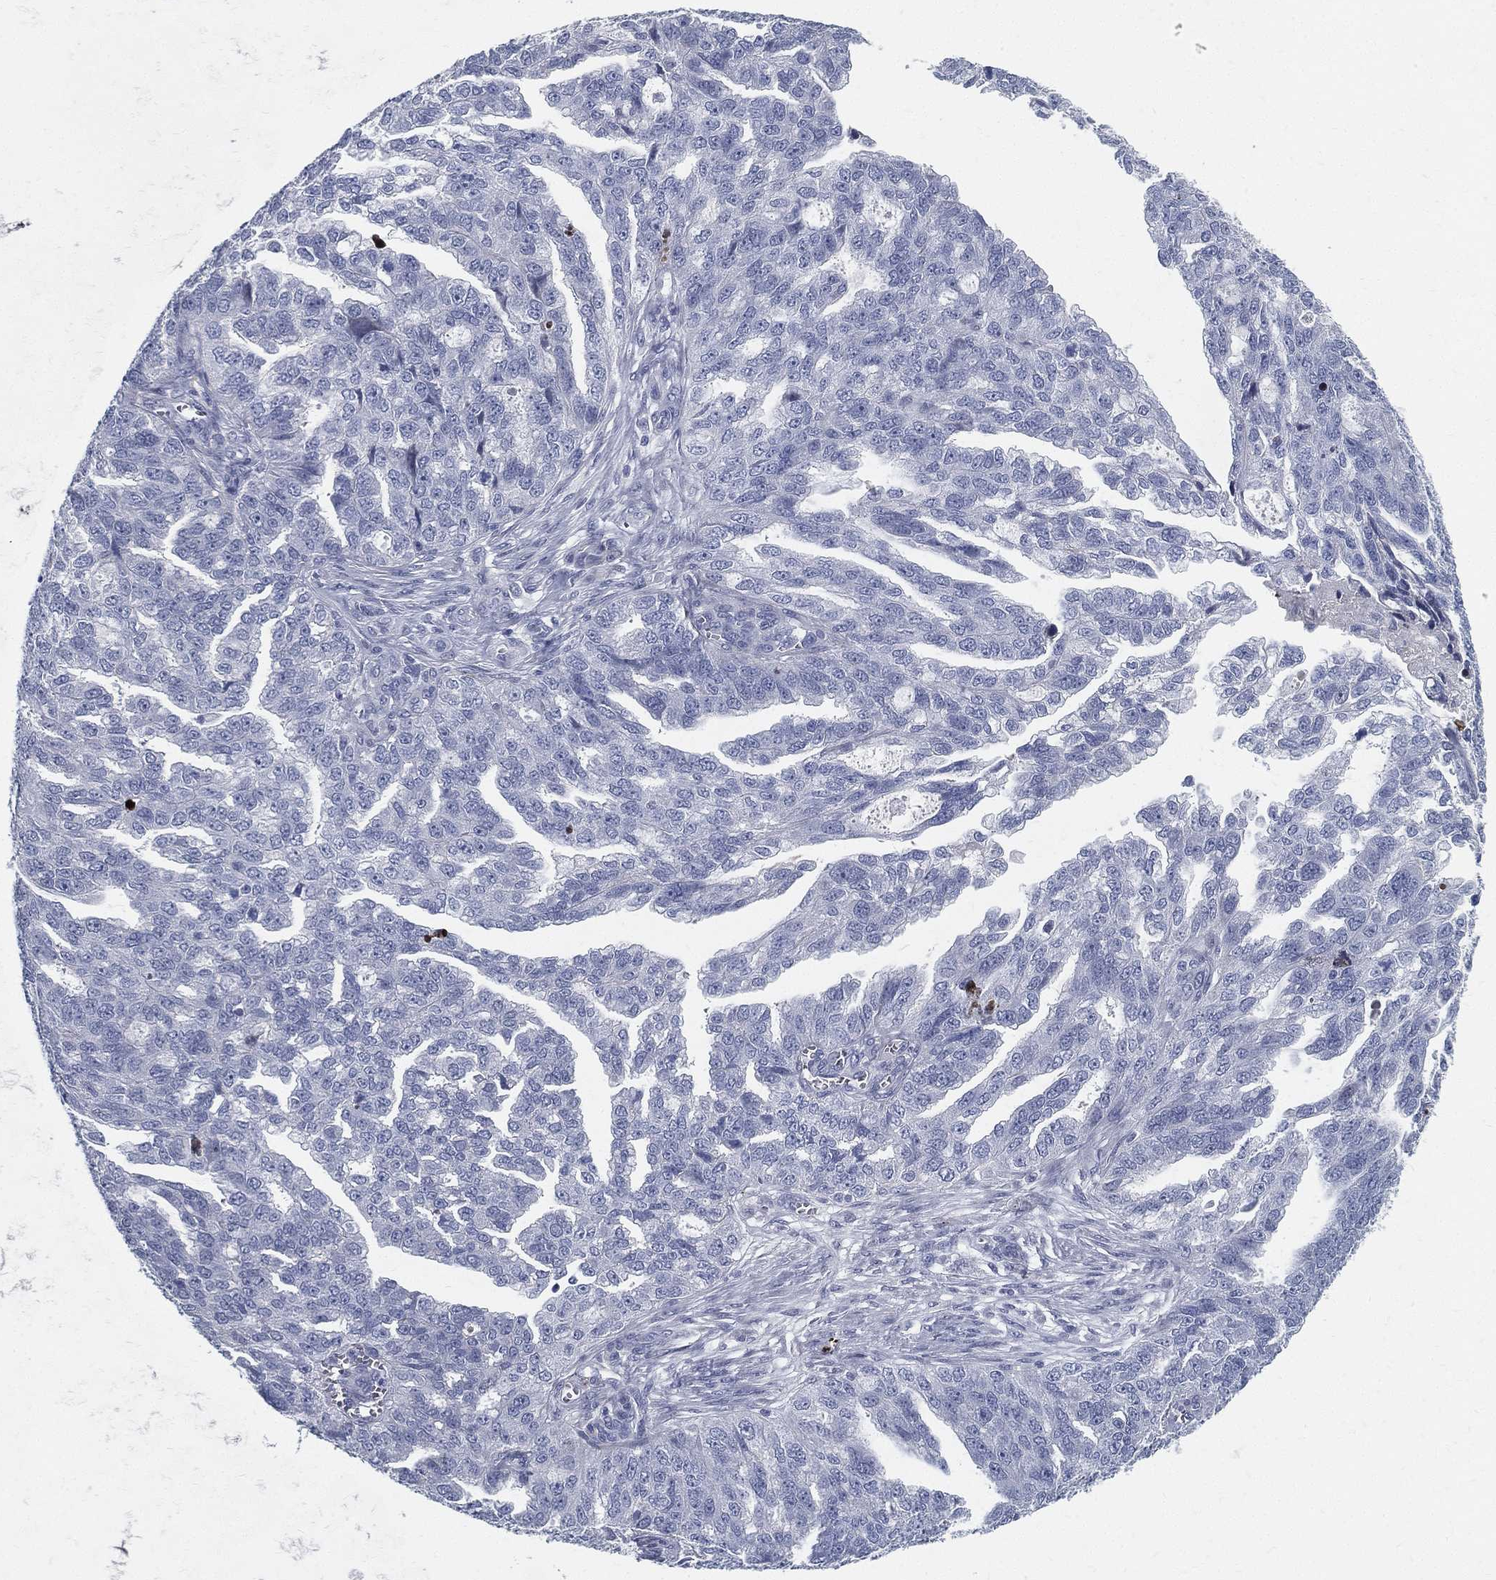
{"staining": {"intensity": "negative", "quantity": "none", "location": "none"}, "tissue": "ovarian cancer", "cell_type": "Tumor cells", "image_type": "cancer", "snomed": [{"axis": "morphology", "description": "Cystadenocarcinoma, serous, NOS"}, {"axis": "topography", "description": "Ovary"}], "caption": "Tumor cells show no significant protein positivity in serous cystadenocarcinoma (ovarian).", "gene": "SPPL2C", "patient": {"sex": "female", "age": 51}}